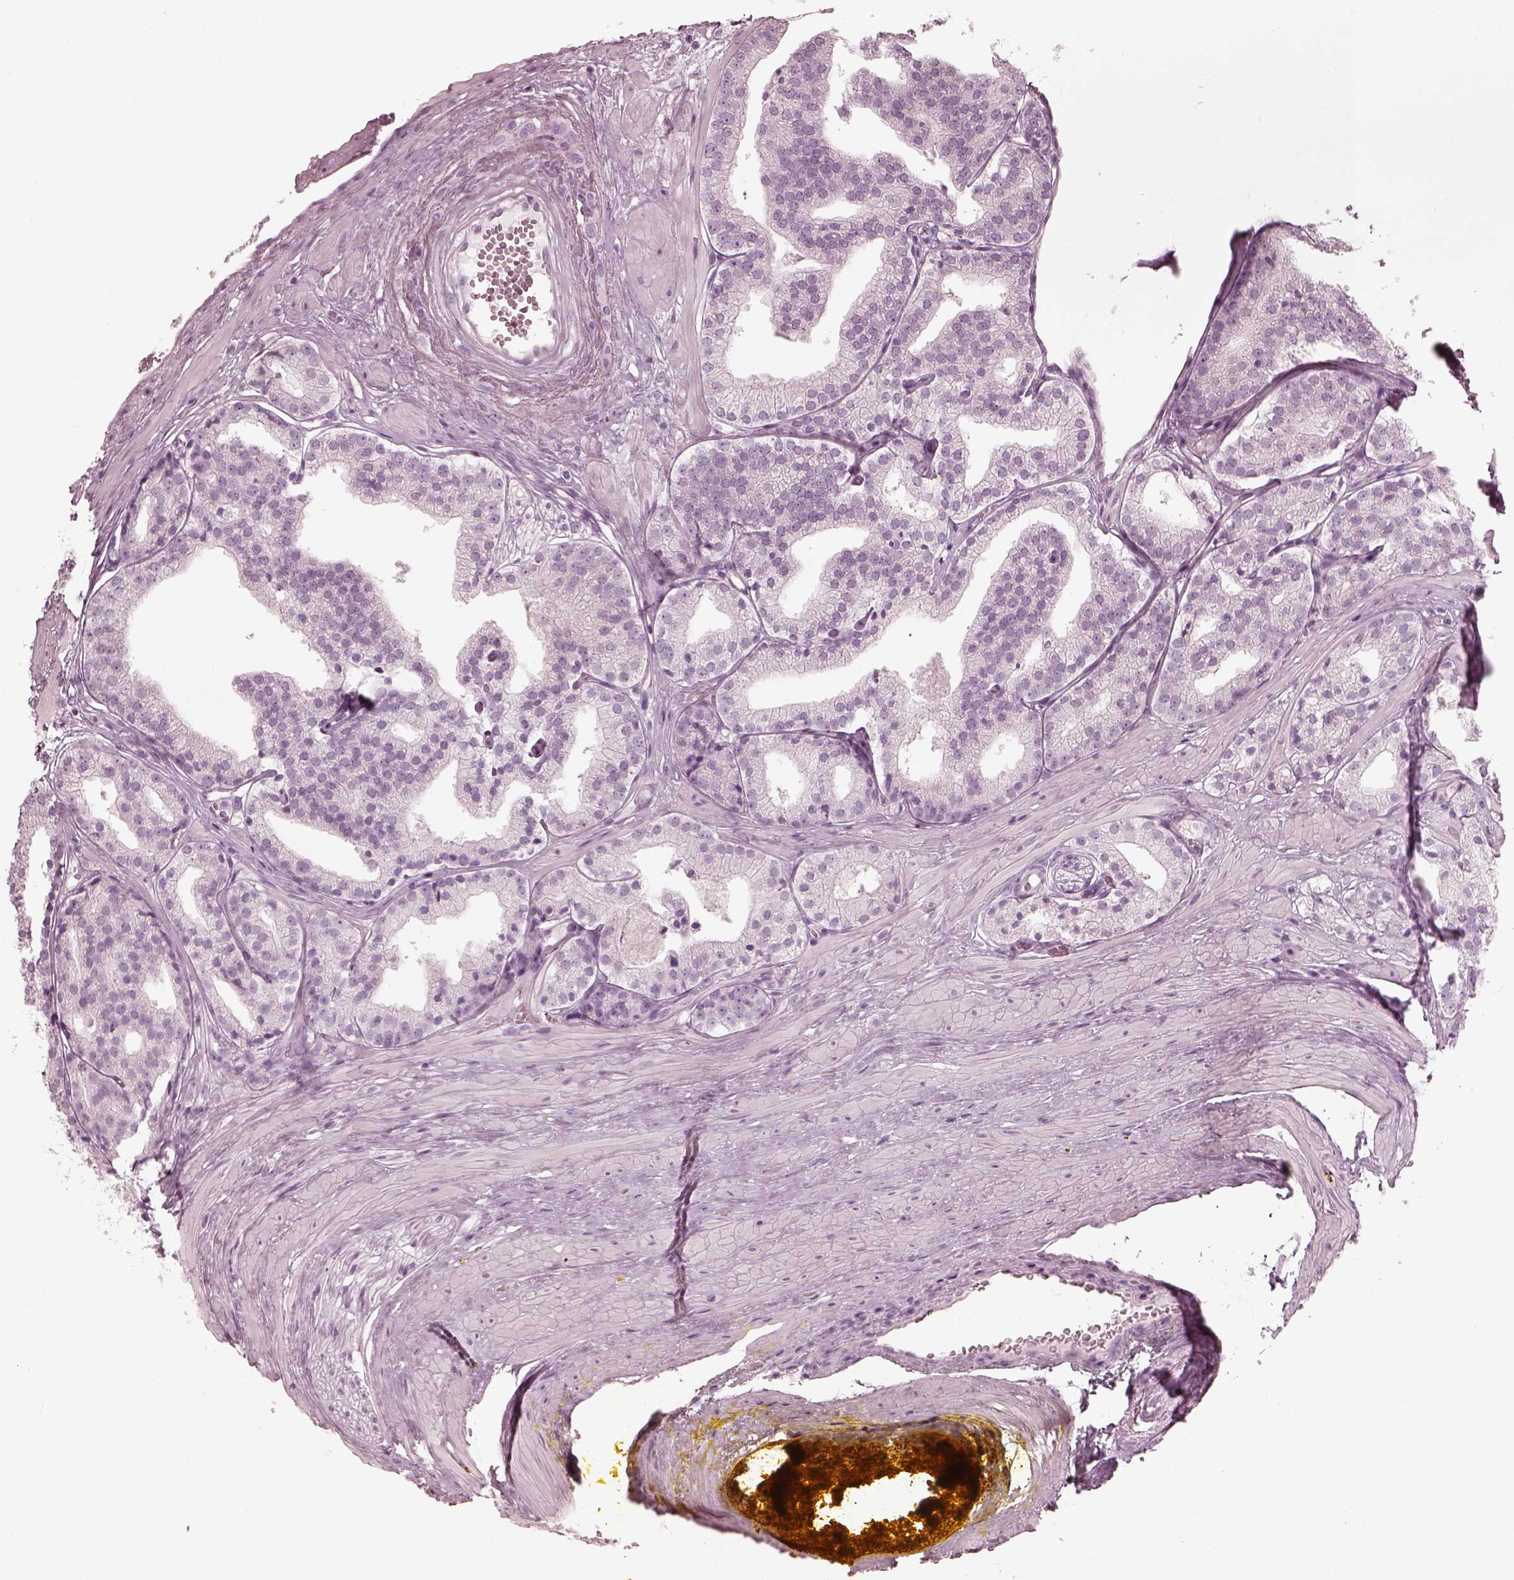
{"staining": {"intensity": "negative", "quantity": "none", "location": "none"}, "tissue": "prostate cancer", "cell_type": "Tumor cells", "image_type": "cancer", "snomed": [{"axis": "morphology", "description": "Adenocarcinoma, Low grade"}, {"axis": "topography", "description": "Prostate"}], "caption": "This is an IHC micrograph of prostate cancer. There is no positivity in tumor cells.", "gene": "SAXO2", "patient": {"sex": "male", "age": 60}}